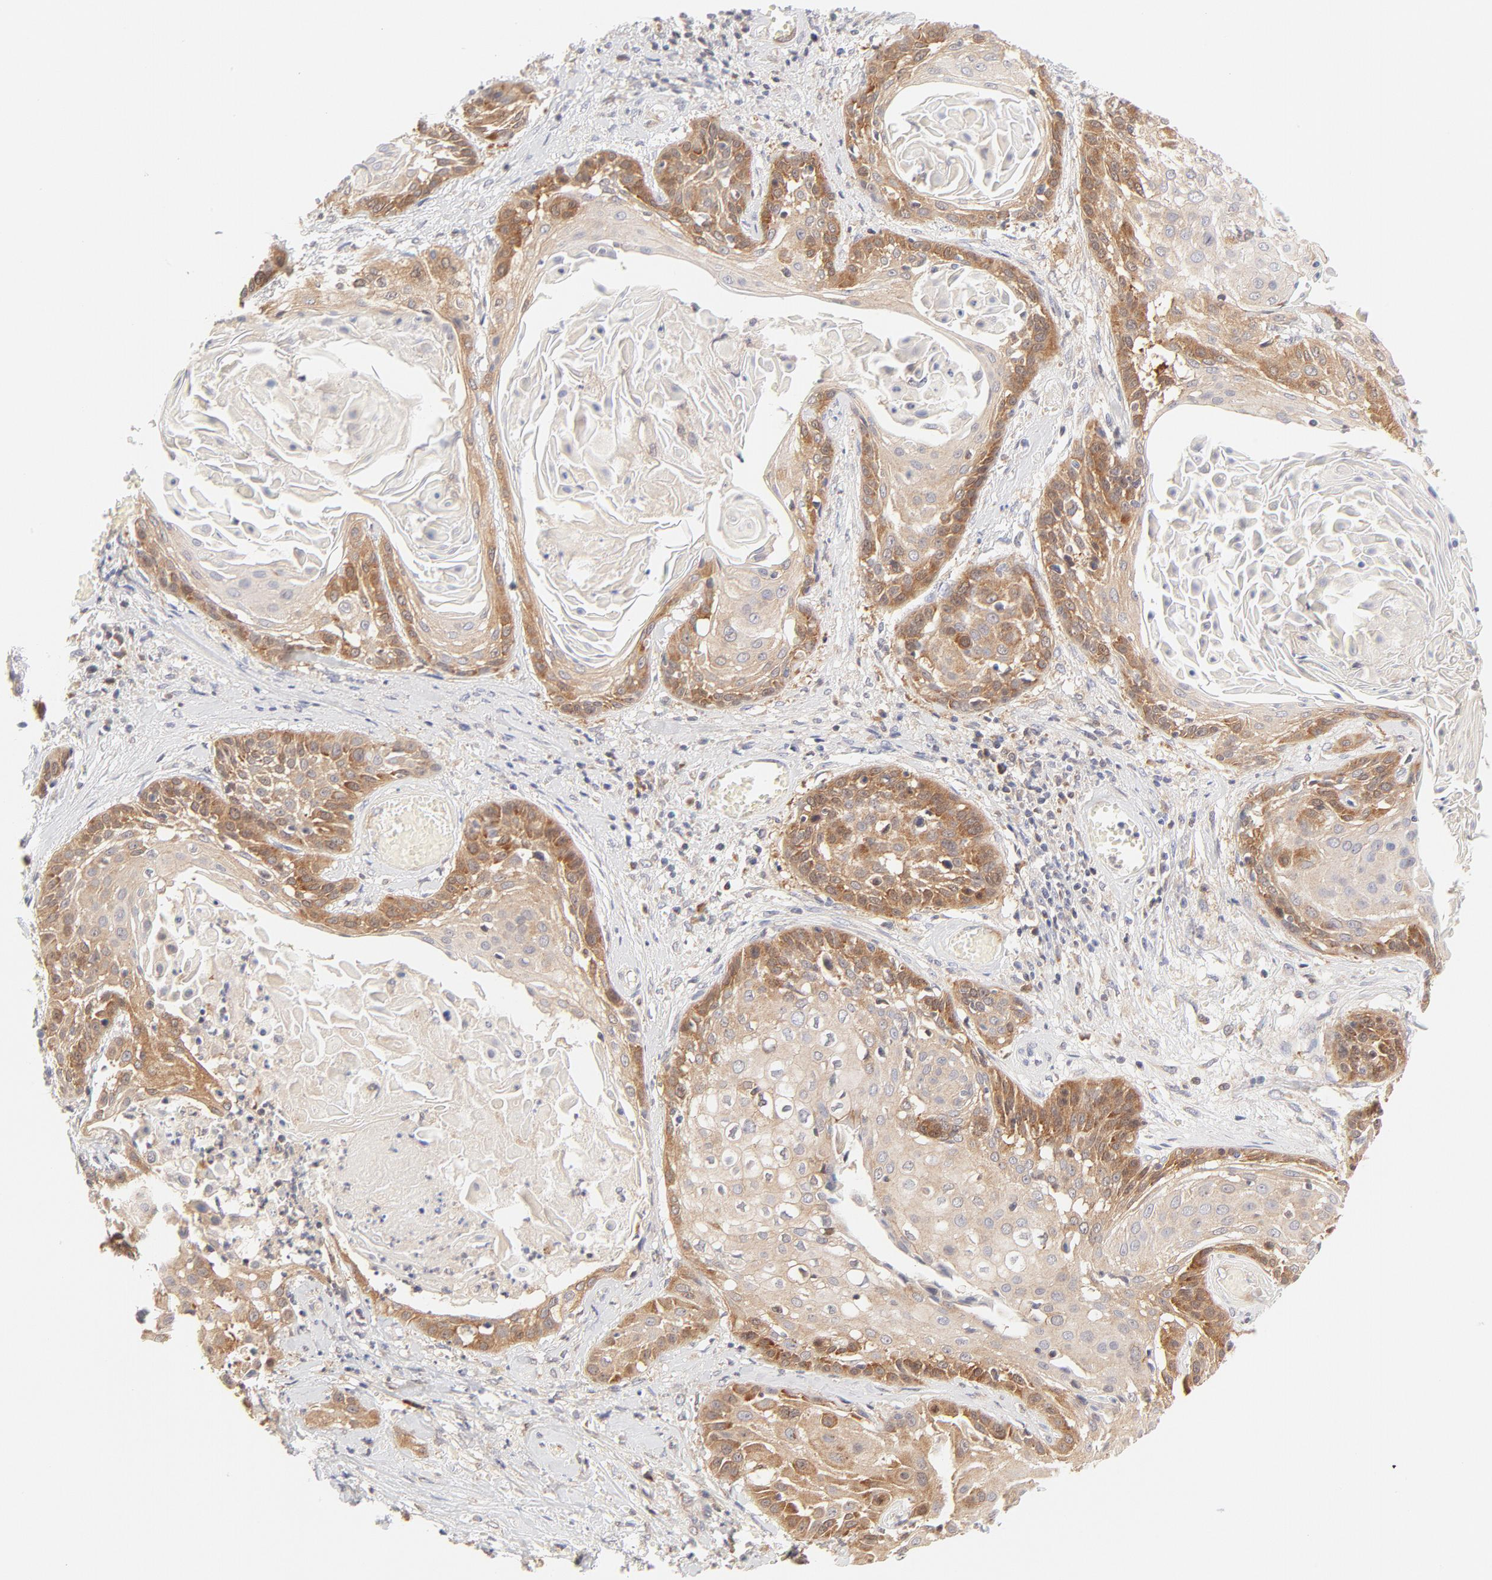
{"staining": {"intensity": "moderate", "quantity": ">75%", "location": "cytoplasmic/membranous"}, "tissue": "cervical cancer", "cell_type": "Tumor cells", "image_type": "cancer", "snomed": [{"axis": "morphology", "description": "Squamous cell carcinoma, NOS"}, {"axis": "topography", "description": "Cervix"}], "caption": "Protein positivity by immunohistochemistry shows moderate cytoplasmic/membranous positivity in about >75% of tumor cells in cervical cancer.", "gene": "RPS6KA1", "patient": {"sex": "female", "age": 57}}